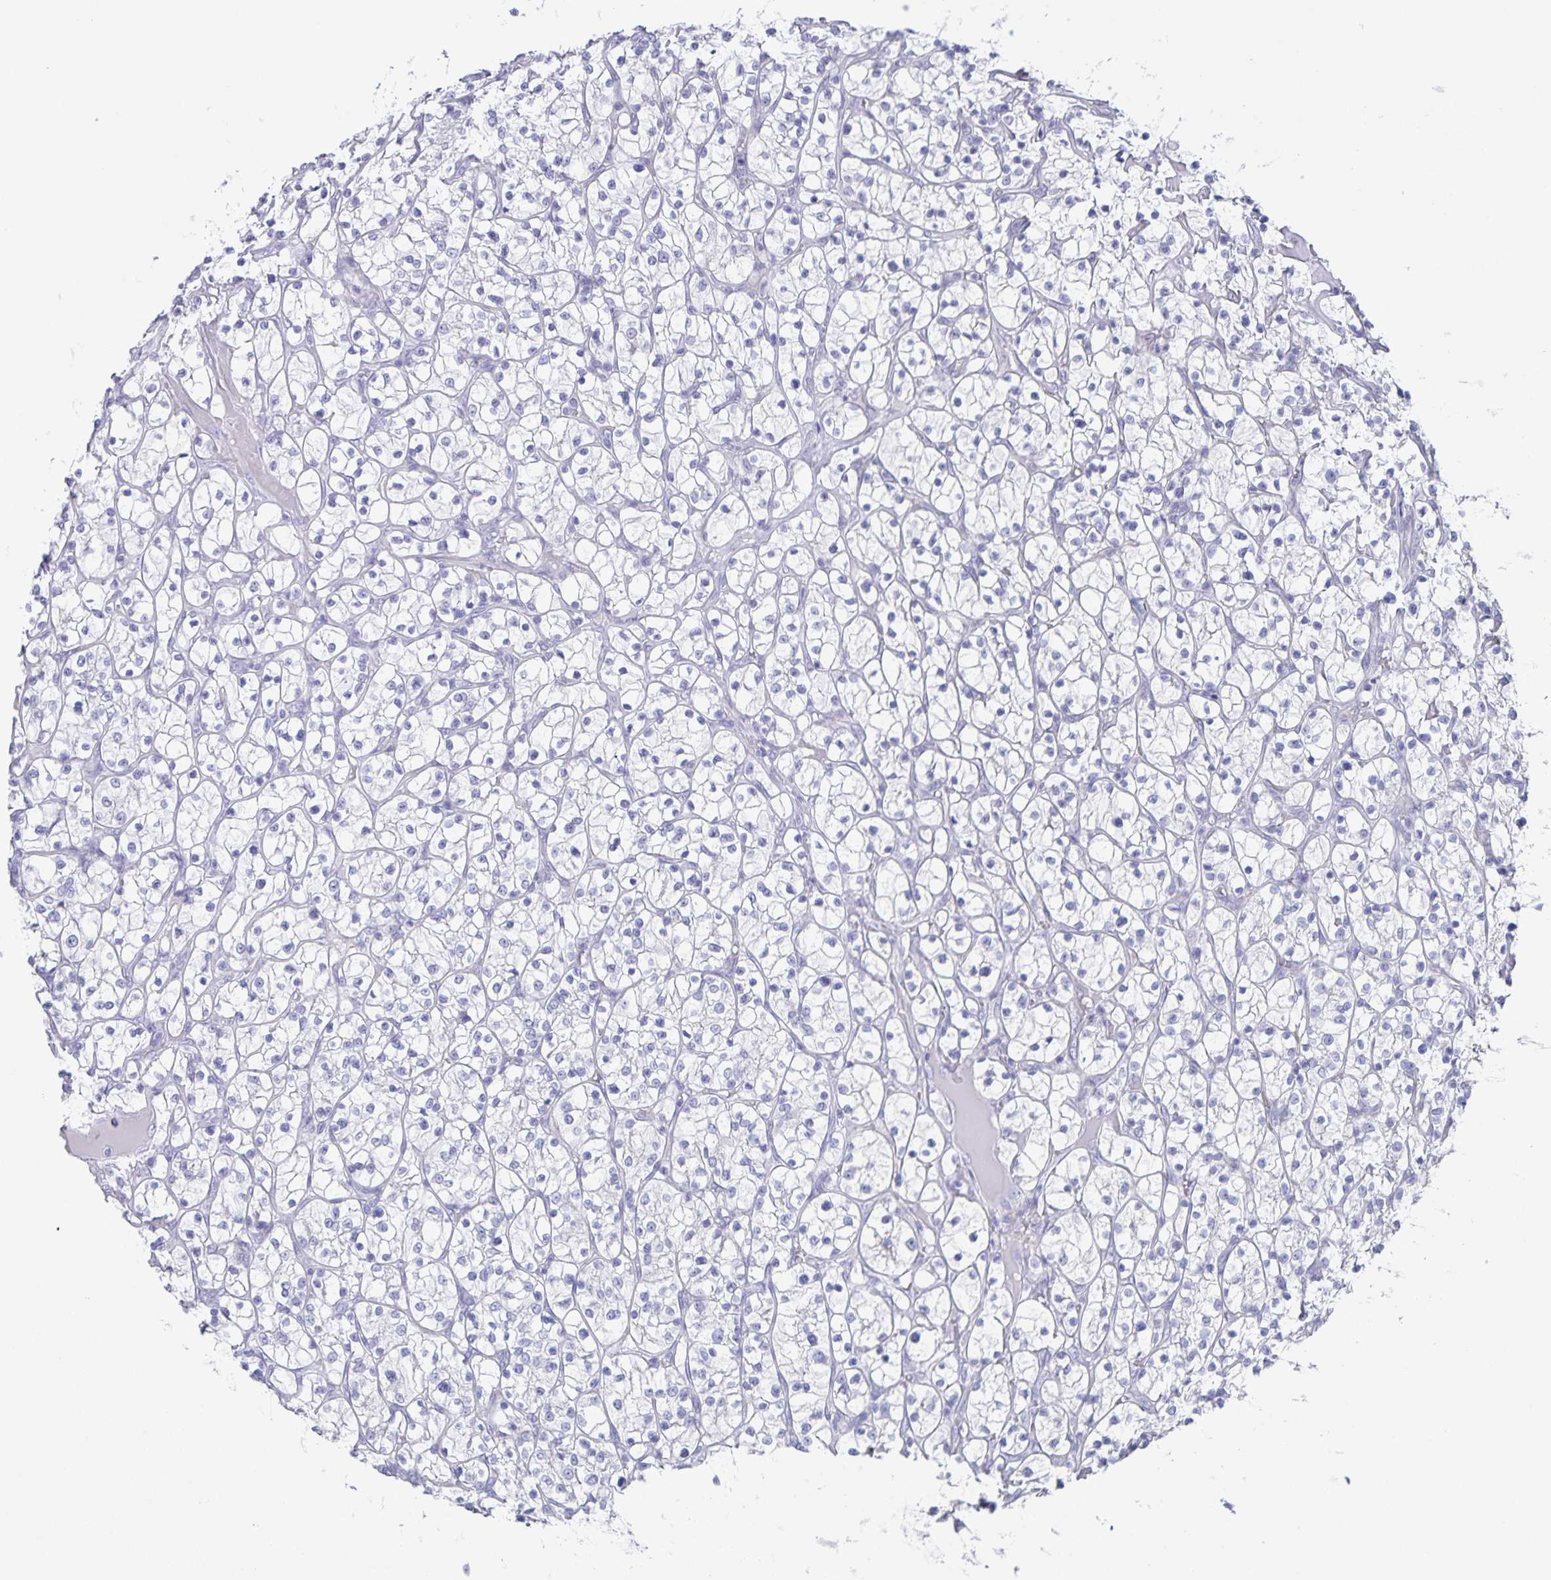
{"staining": {"intensity": "negative", "quantity": "none", "location": "none"}, "tissue": "renal cancer", "cell_type": "Tumor cells", "image_type": "cancer", "snomed": [{"axis": "morphology", "description": "Adenocarcinoma, NOS"}, {"axis": "topography", "description": "Kidney"}], "caption": "Protein analysis of renal cancer shows no significant positivity in tumor cells.", "gene": "AQP4", "patient": {"sex": "female", "age": 64}}